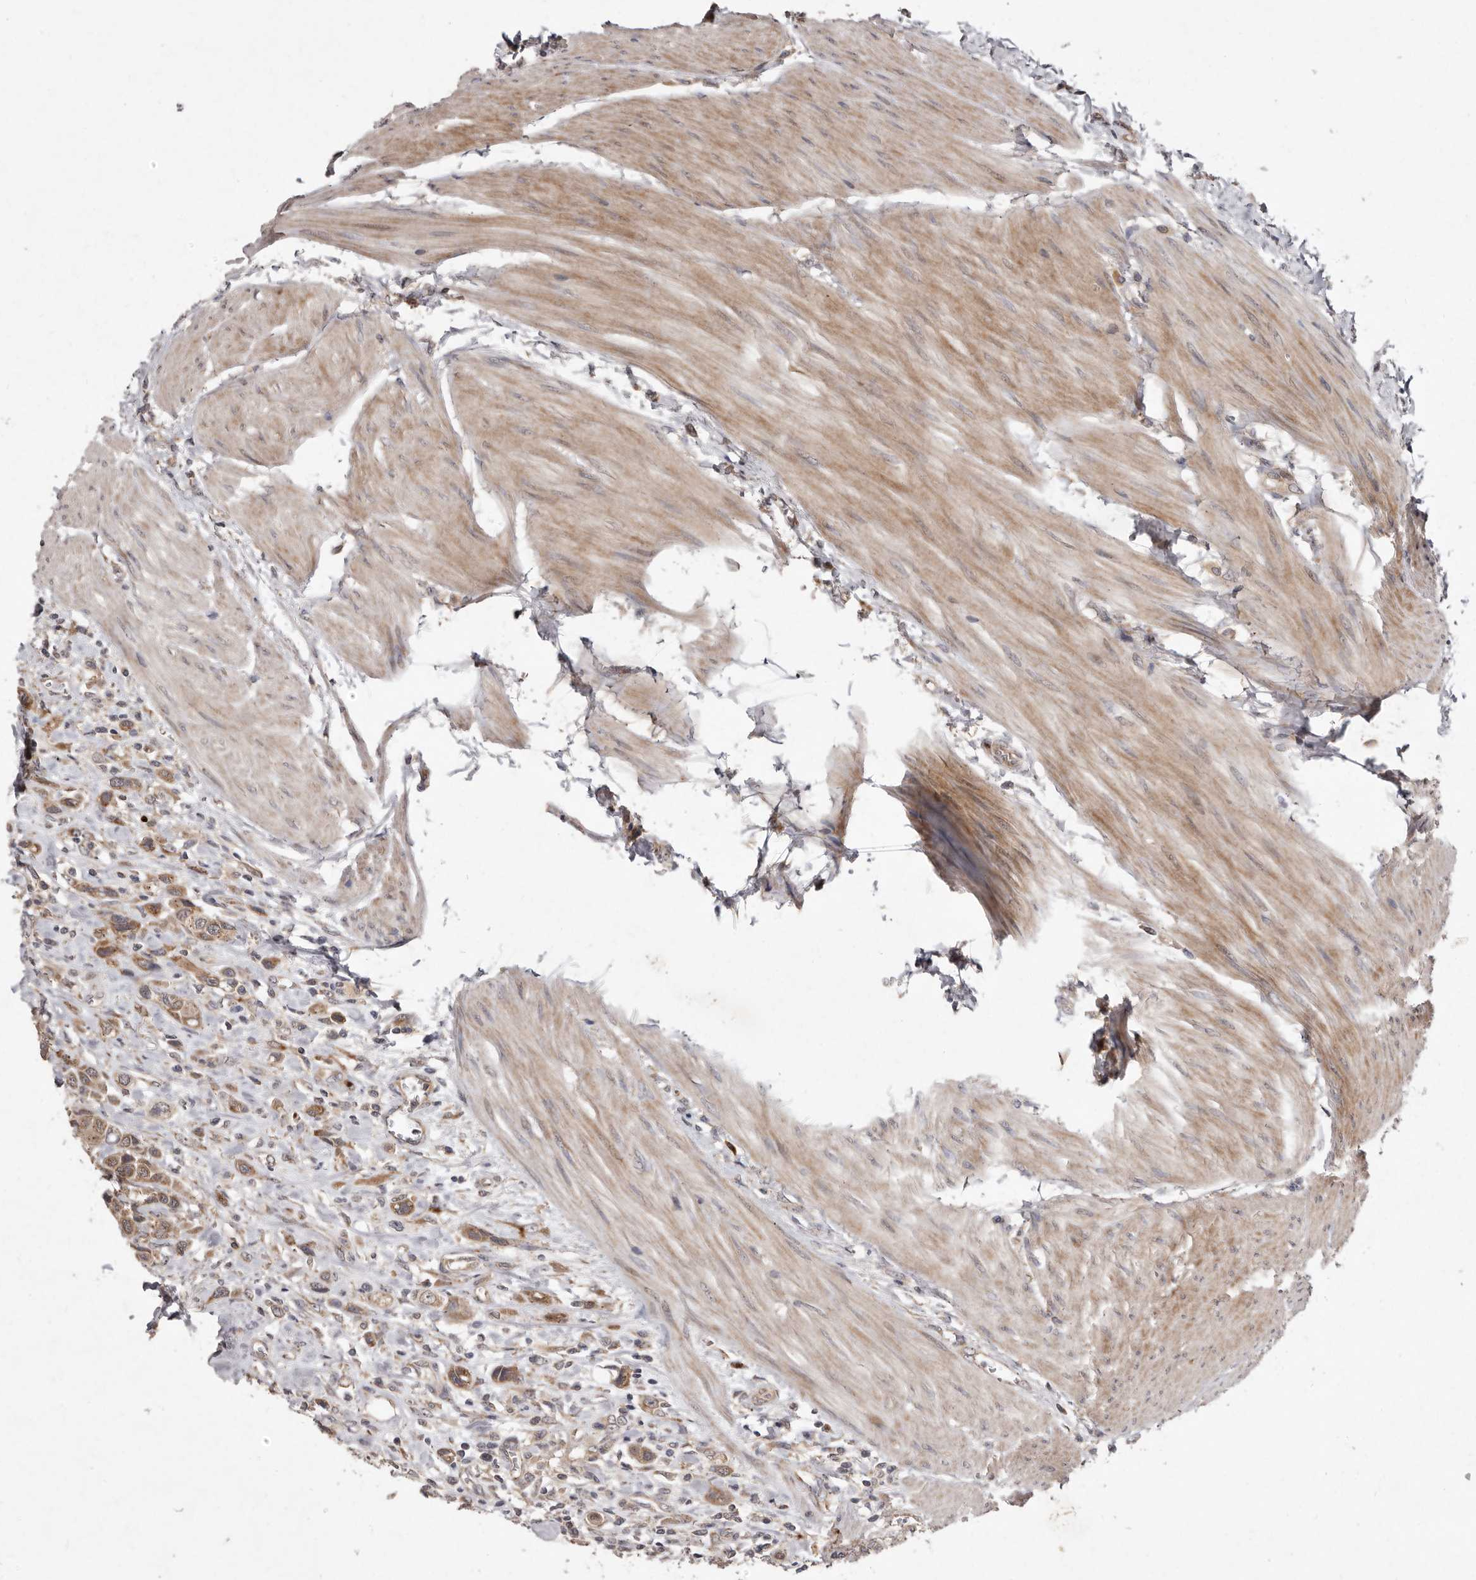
{"staining": {"intensity": "moderate", "quantity": ">75%", "location": "cytoplasmic/membranous"}, "tissue": "urothelial cancer", "cell_type": "Tumor cells", "image_type": "cancer", "snomed": [{"axis": "morphology", "description": "Urothelial carcinoma, High grade"}, {"axis": "topography", "description": "Urinary bladder"}], "caption": "Urothelial cancer stained with a protein marker displays moderate staining in tumor cells.", "gene": "FLAD1", "patient": {"sex": "male", "age": 50}}